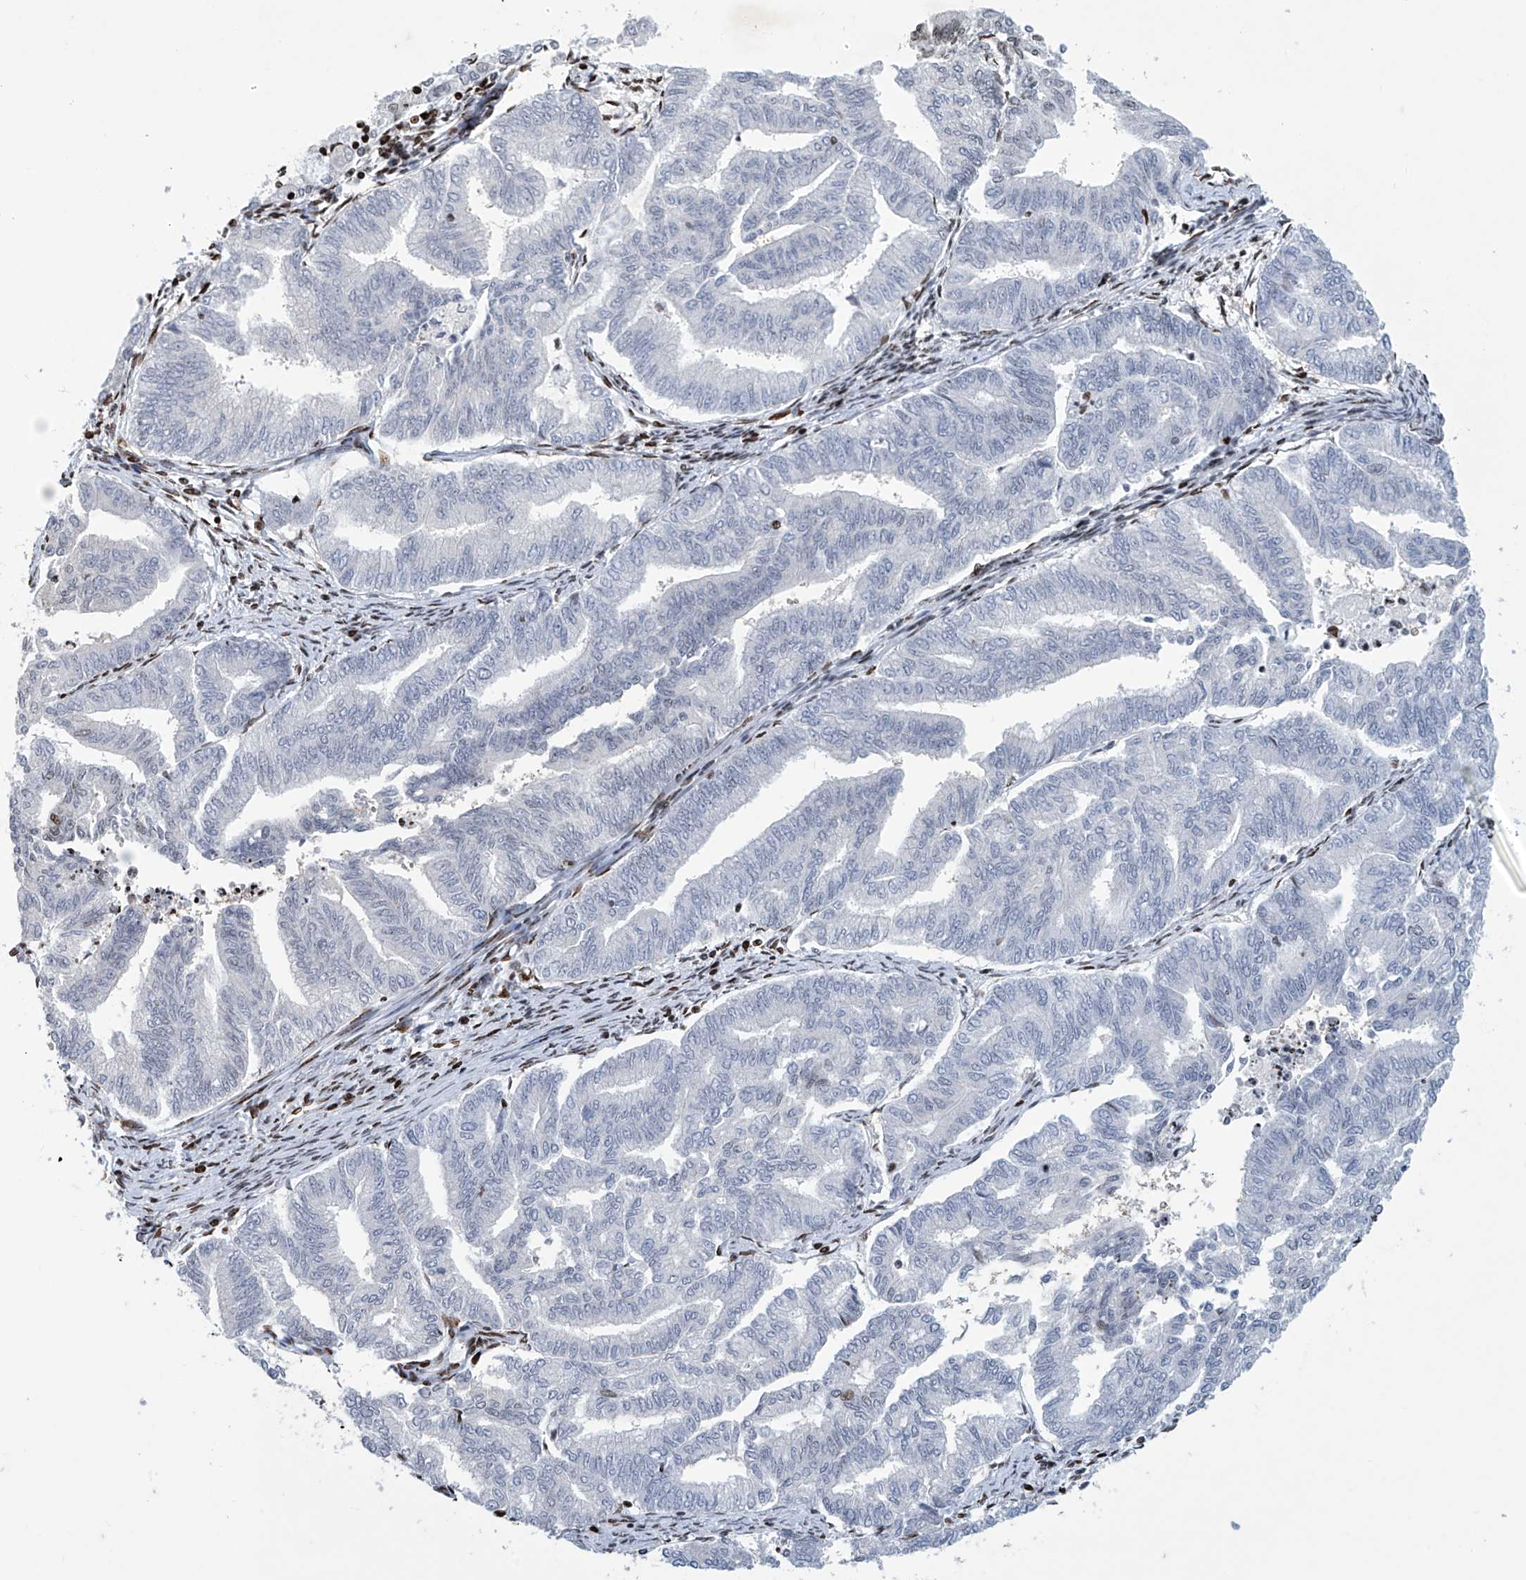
{"staining": {"intensity": "negative", "quantity": "none", "location": "none"}, "tissue": "endometrial cancer", "cell_type": "Tumor cells", "image_type": "cancer", "snomed": [{"axis": "morphology", "description": "Adenocarcinoma, NOS"}, {"axis": "topography", "description": "Endometrium"}], "caption": "This is a image of immunohistochemistry staining of endometrial cancer (adenocarcinoma), which shows no staining in tumor cells.", "gene": "RFX7", "patient": {"sex": "female", "age": 79}}